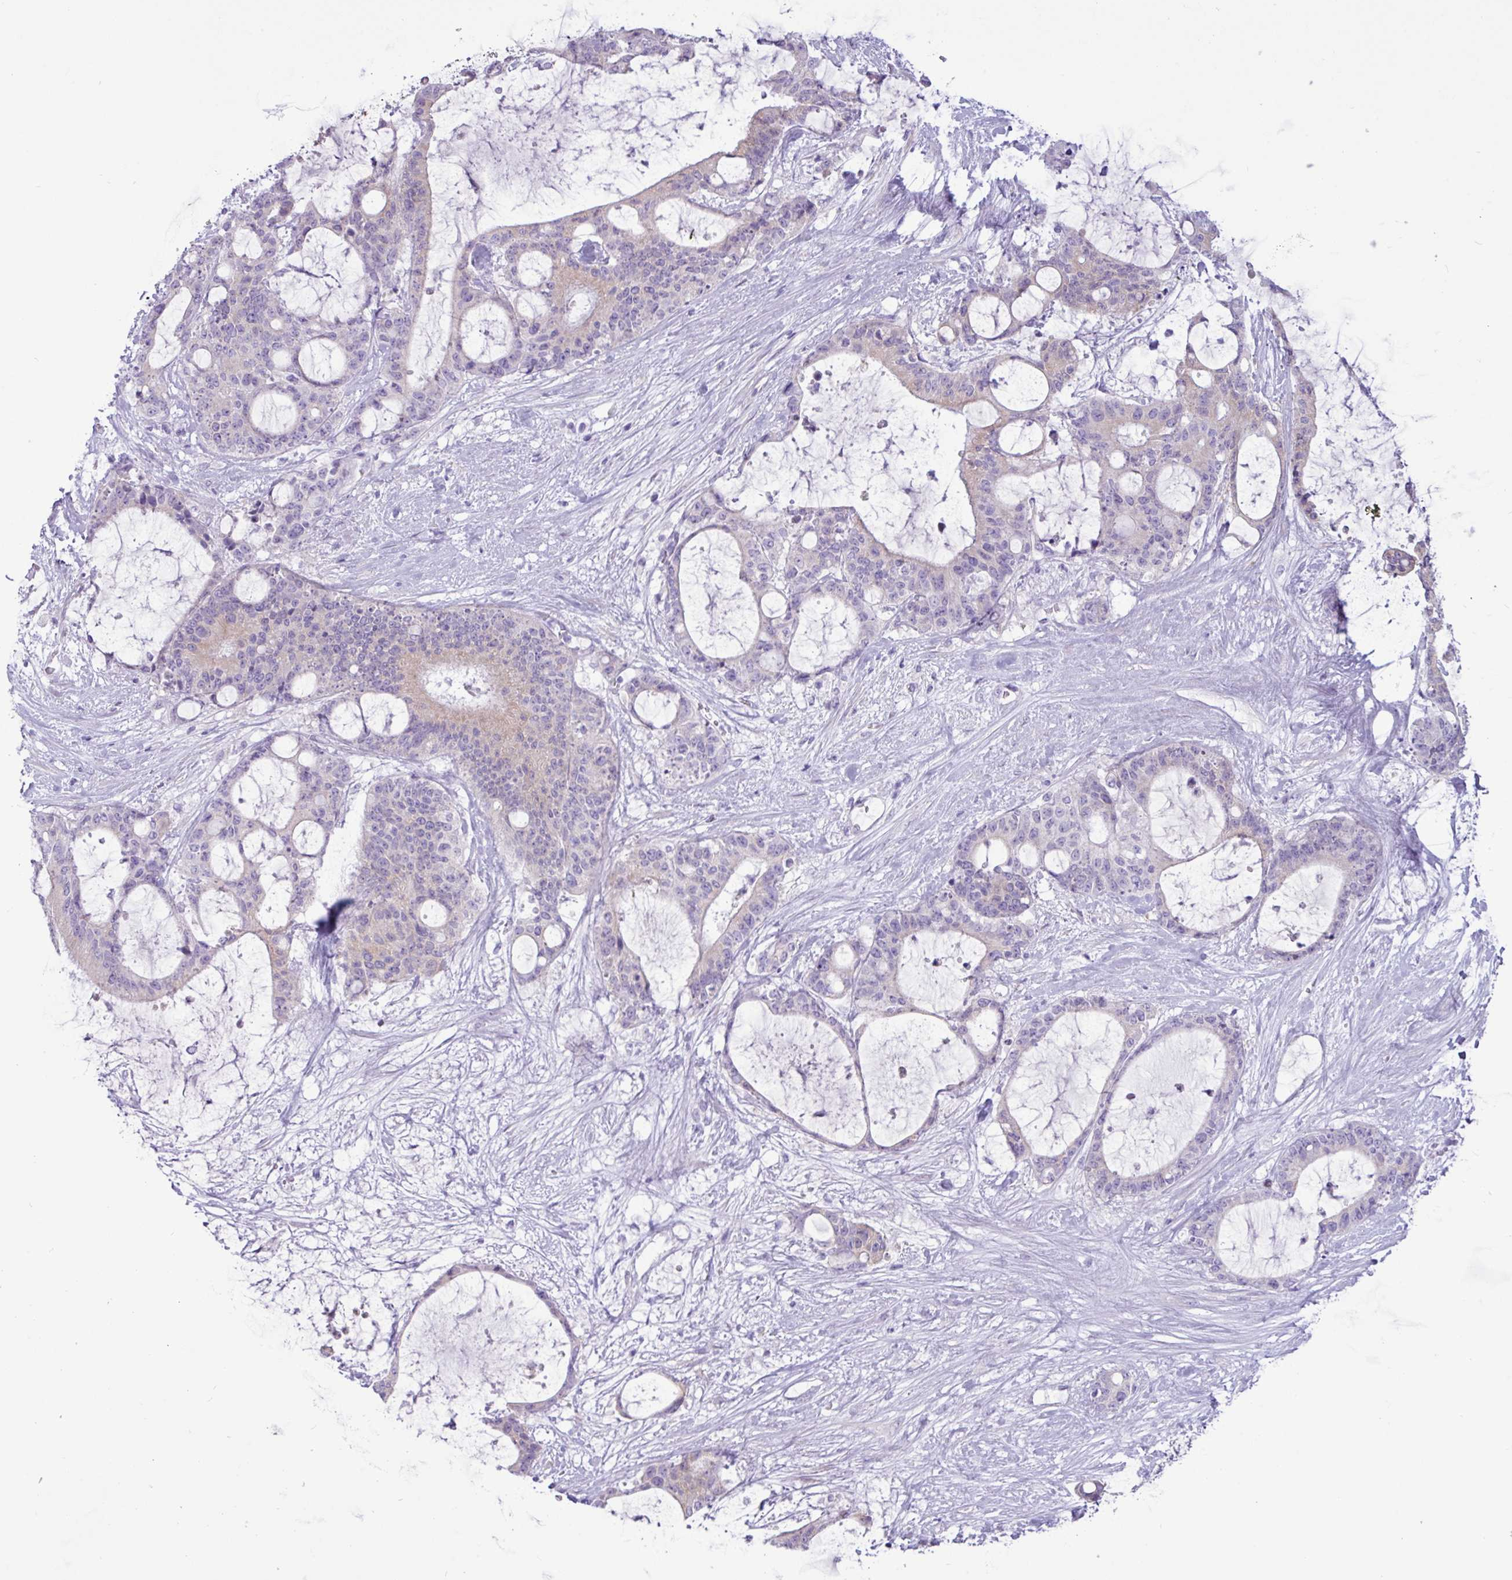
{"staining": {"intensity": "negative", "quantity": "none", "location": "none"}, "tissue": "liver cancer", "cell_type": "Tumor cells", "image_type": "cancer", "snomed": [{"axis": "morphology", "description": "Normal tissue, NOS"}, {"axis": "morphology", "description": "Cholangiocarcinoma"}, {"axis": "topography", "description": "Liver"}, {"axis": "topography", "description": "Peripheral nerve tissue"}], "caption": "IHC micrograph of liver cancer stained for a protein (brown), which demonstrates no positivity in tumor cells.", "gene": "SLC38A1", "patient": {"sex": "female", "age": 73}}